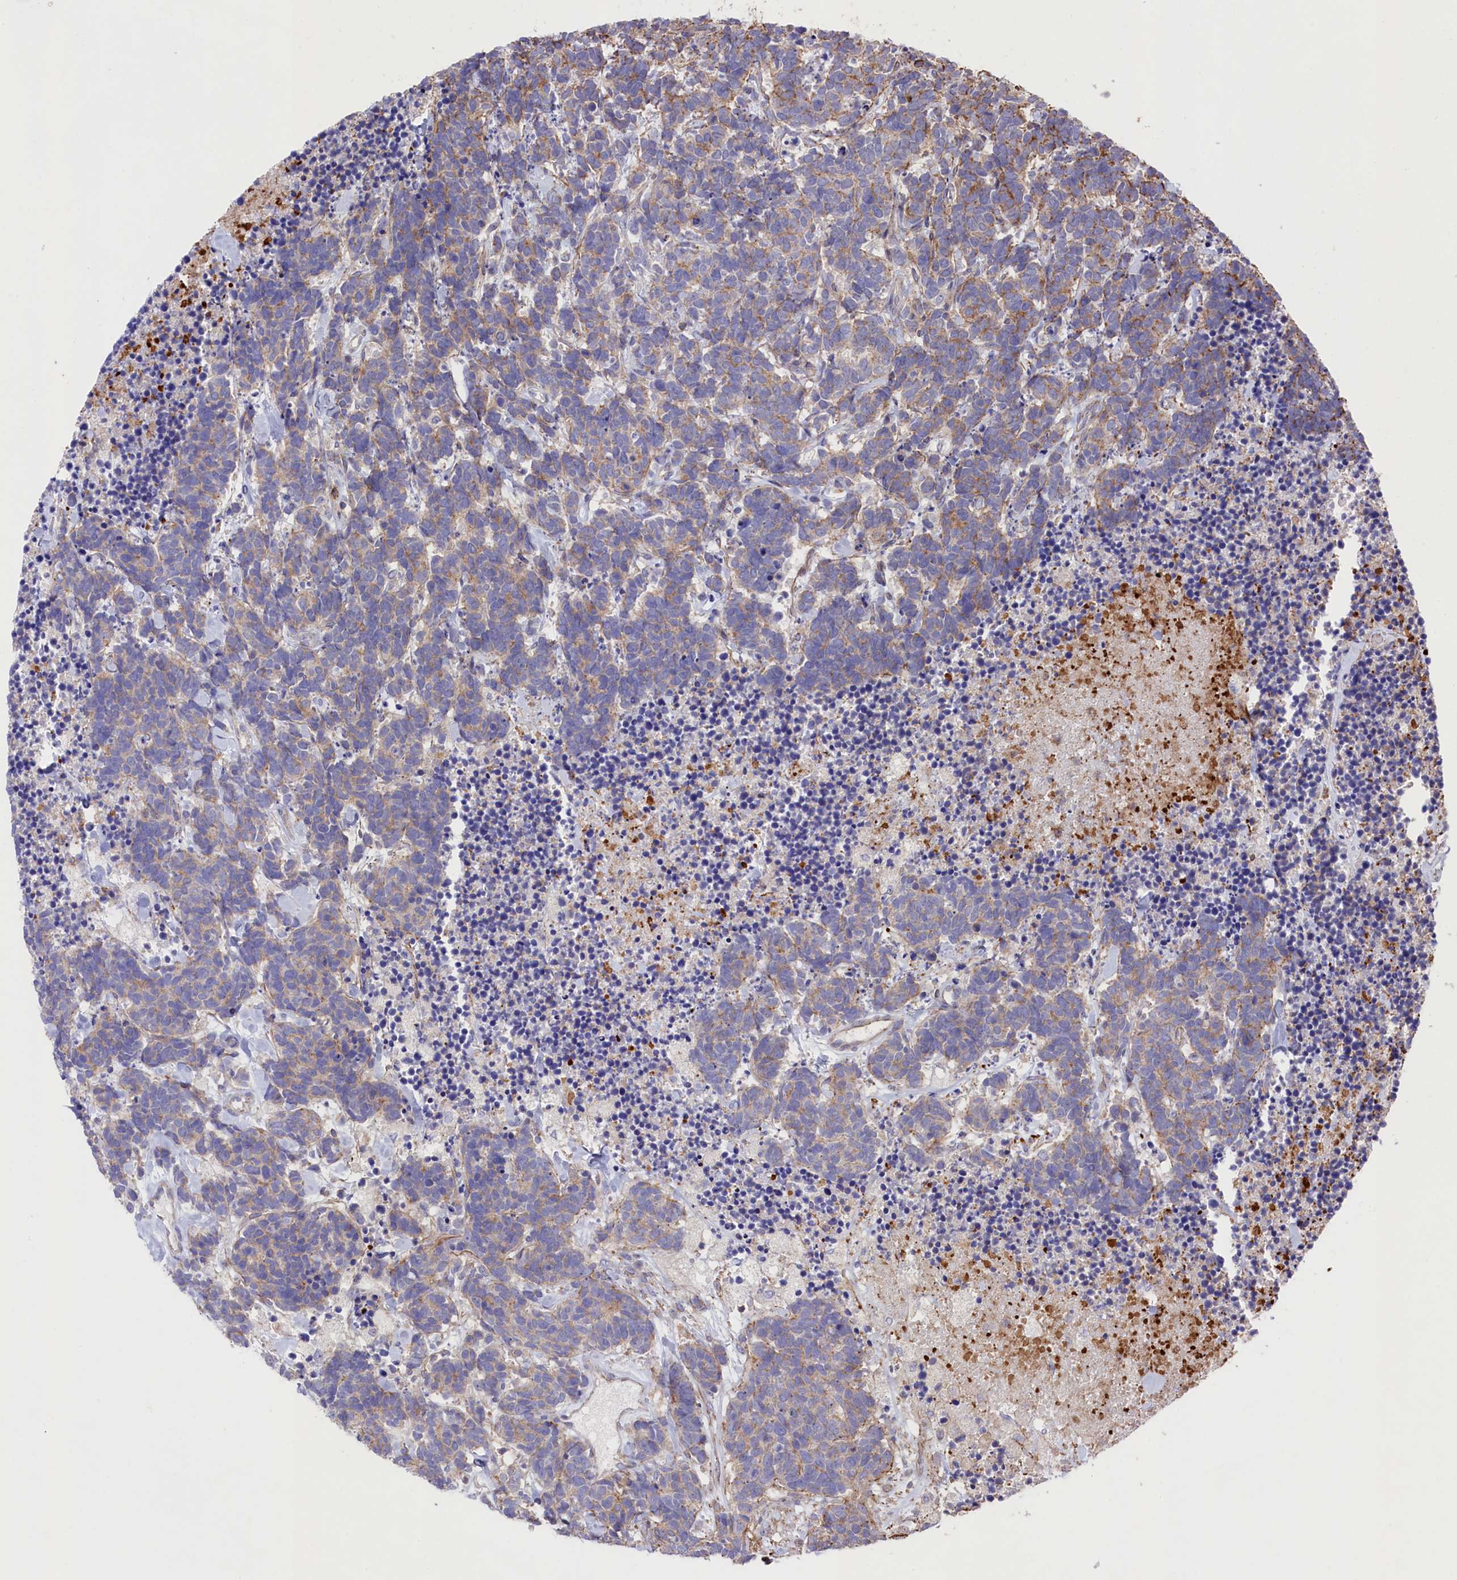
{"staining": {"intensity": "moderate", "quantity": "25%-75%", "location": "cytoplasmic/membranous"}, "tissue": "carcinoid", "cell_type": "Tumor cells", "image_type": "cancer", "snomed": [{"axis": "morphology", "description": "Carcinoma, NOS"}, {"axis": "morphology", "description": "Carcinoid, malignant, NOS"}, {"axis": "topography", "description": "Prostate"}], "caption": "Carcinoma stained for a protein displays moderate cytoplasmic/membranous positivity in tumor cells. (DAB (3,3'-diaminobenzidine) IHC, brown staining for protein, blue staining for nuclei).", "gene": "RAPSN", "patient": {"sex": "male", "age": 57}}